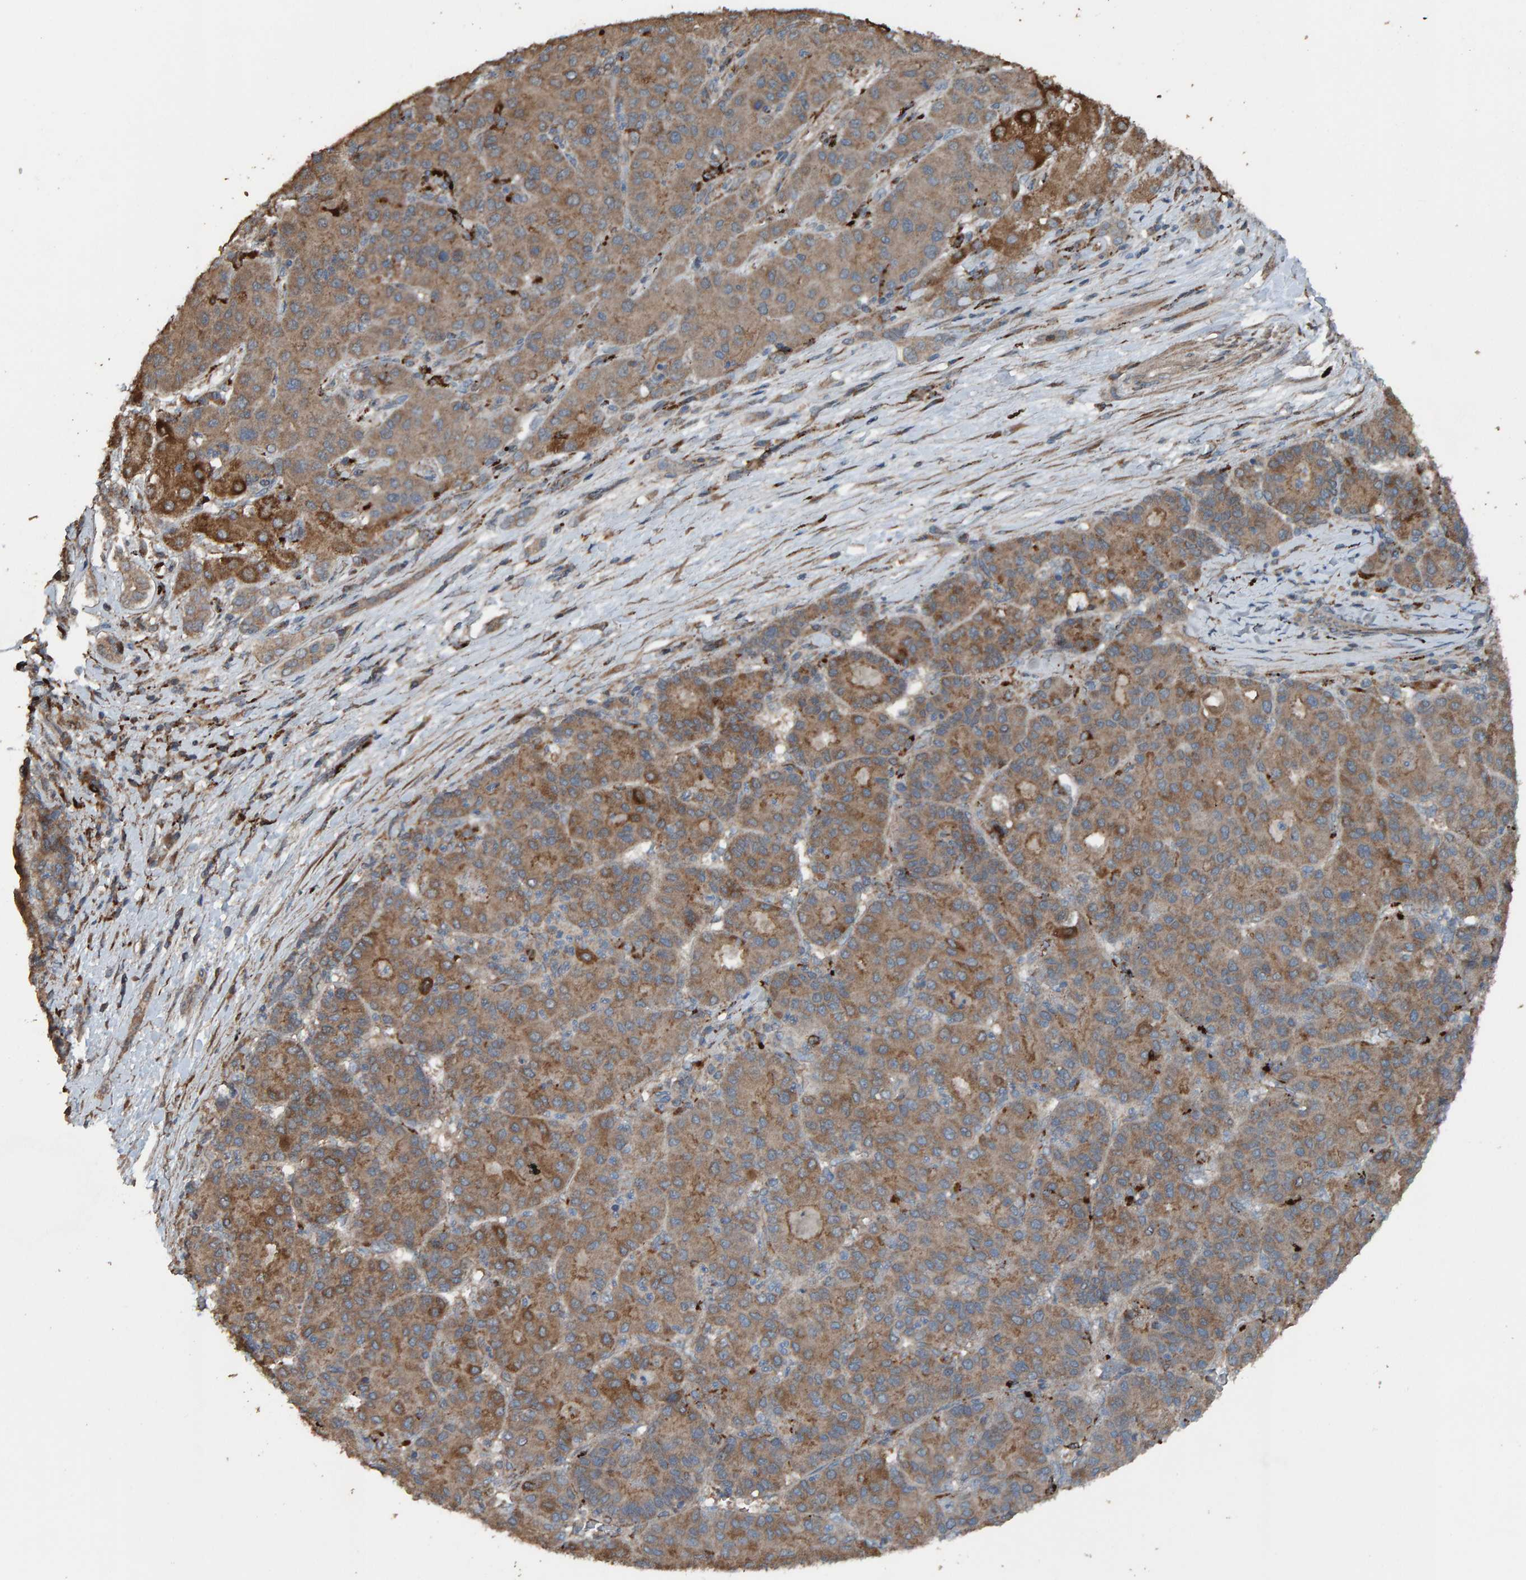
{"staining": {"intensity": "moderate", "quantity": ">75%", "location": "cytoplasmic/membranous"}, "tissue": "liver cancer", "cell_type": "Tumor cells", "image_type": "cancer", "snomed": [{"axis": "morphology", "description": "Carcinoma, Hepatocellular, NOS"}, {"axis": "topography", "description": "Liver"}], "caption": "Immunohistochemistry image of neoplastic tissue: human hepatocellular carcinoma (liver) stained using immunohistochemistry displays medium levels of moderate protein expression localized specifically in the cytoplasmic/membranous of tumor cells, appearing as a cytoplasmic/membranous brown color.", "gene": "DUS1L", "patient": {"sex": "male", "age": 65}}